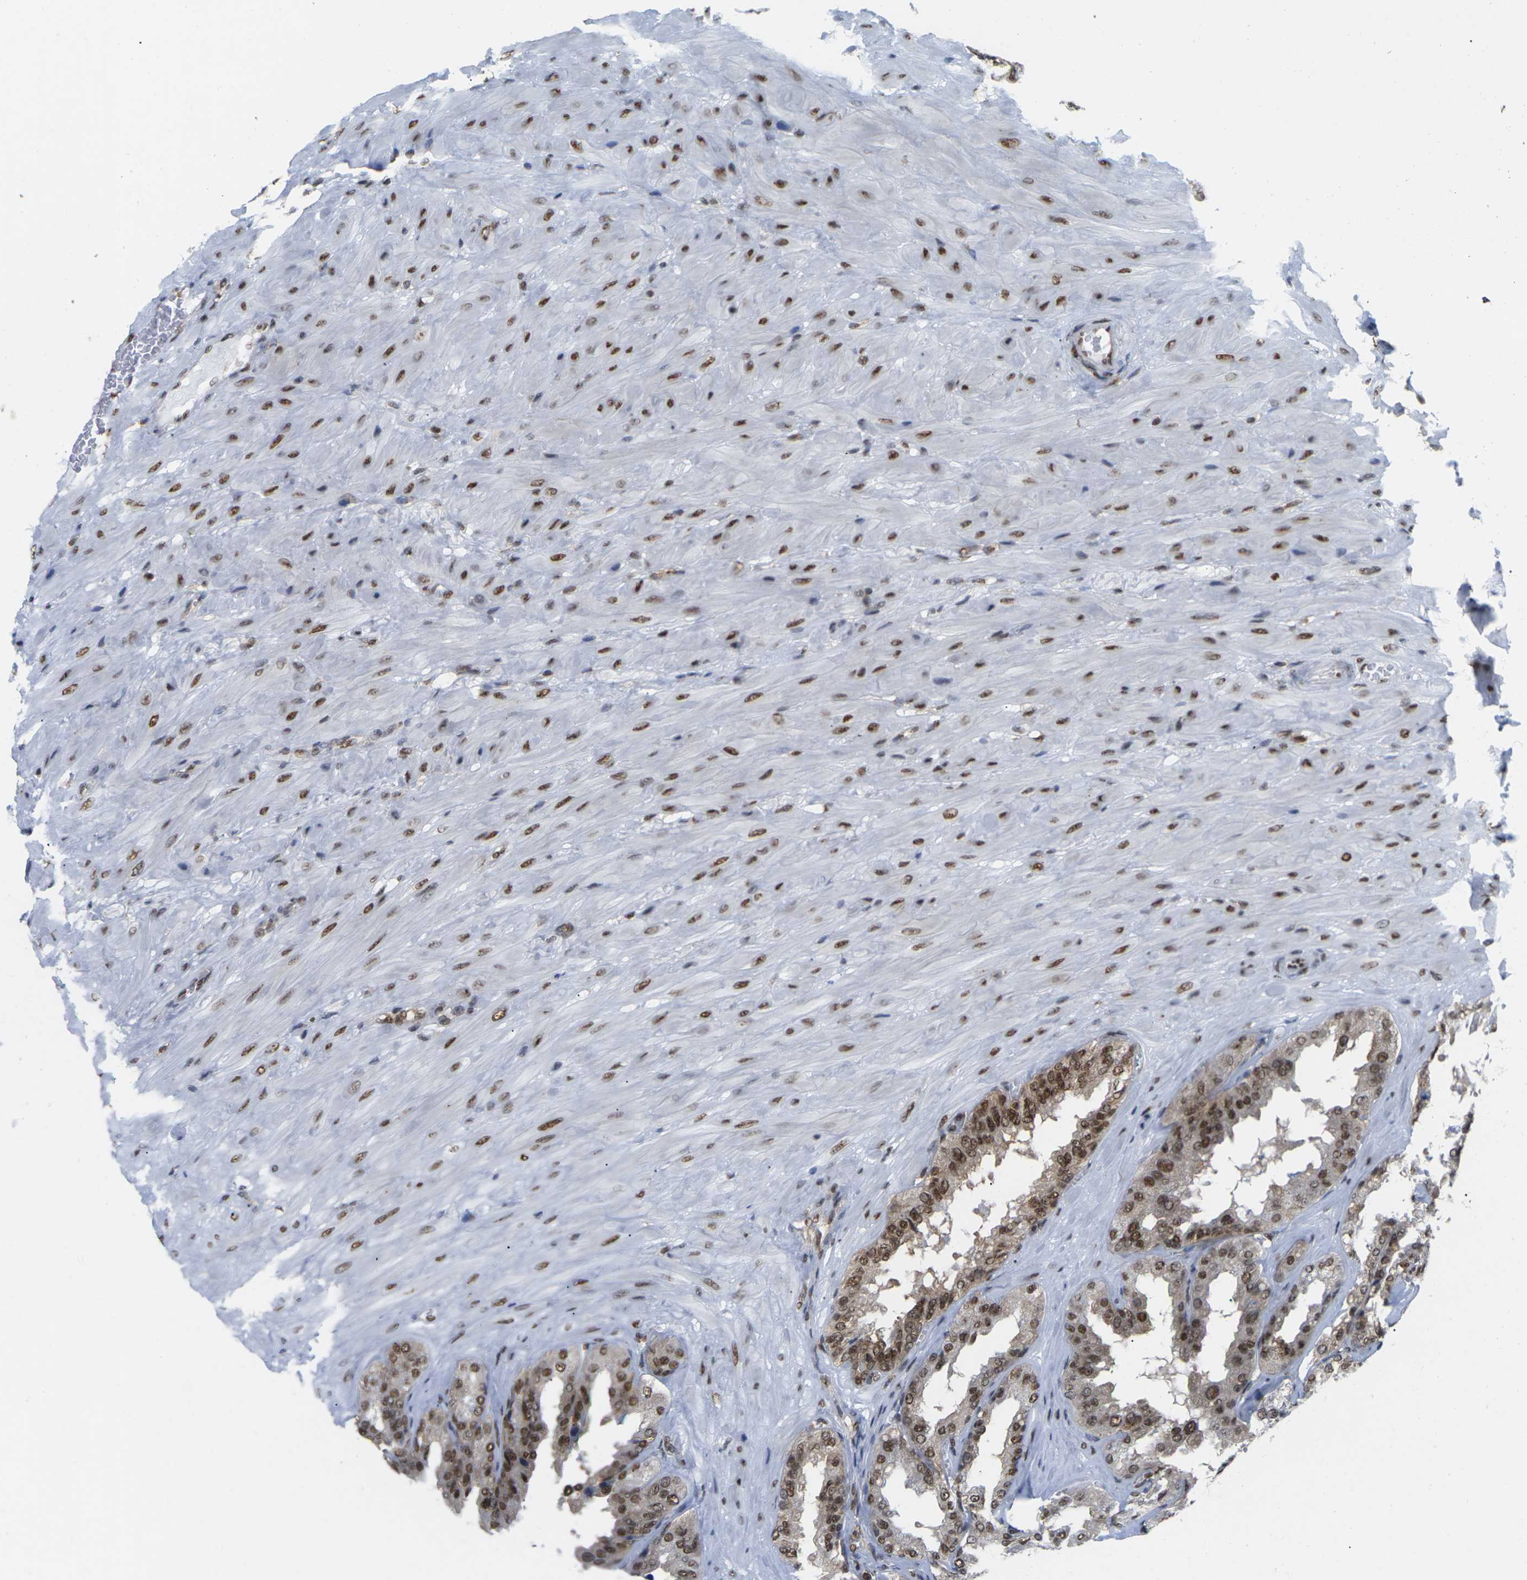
{"staining": {"intensity": "moderate", "quantity": ">75%", "location": "cytoplasmic/membranous,nuclear"}, "tissue": "seminal vesicle", "cell_type": "Glandular cells", "image_type": "normal", "snomed": [{"axis": "morphology", "description": "Normal tissue, NOS"}, {"axis": "topography", "description": "Prostate"}, {"axis": "topography", "description": "Seminal veicle"}], "caption": "Seminal vesicle stained for a protein exhibits moderate cytoplasmic/membranous,nuclear positivity in glandular cells. The staining was performed using DAB (3,3'-diaminobenzidine) to visualize the protein expression in brown, while the nuclei were stained in blue with hematoxylin (Magnification: 20x).", "gene": "MAGOH", "patient": {"sex": "male", "age": 51}}